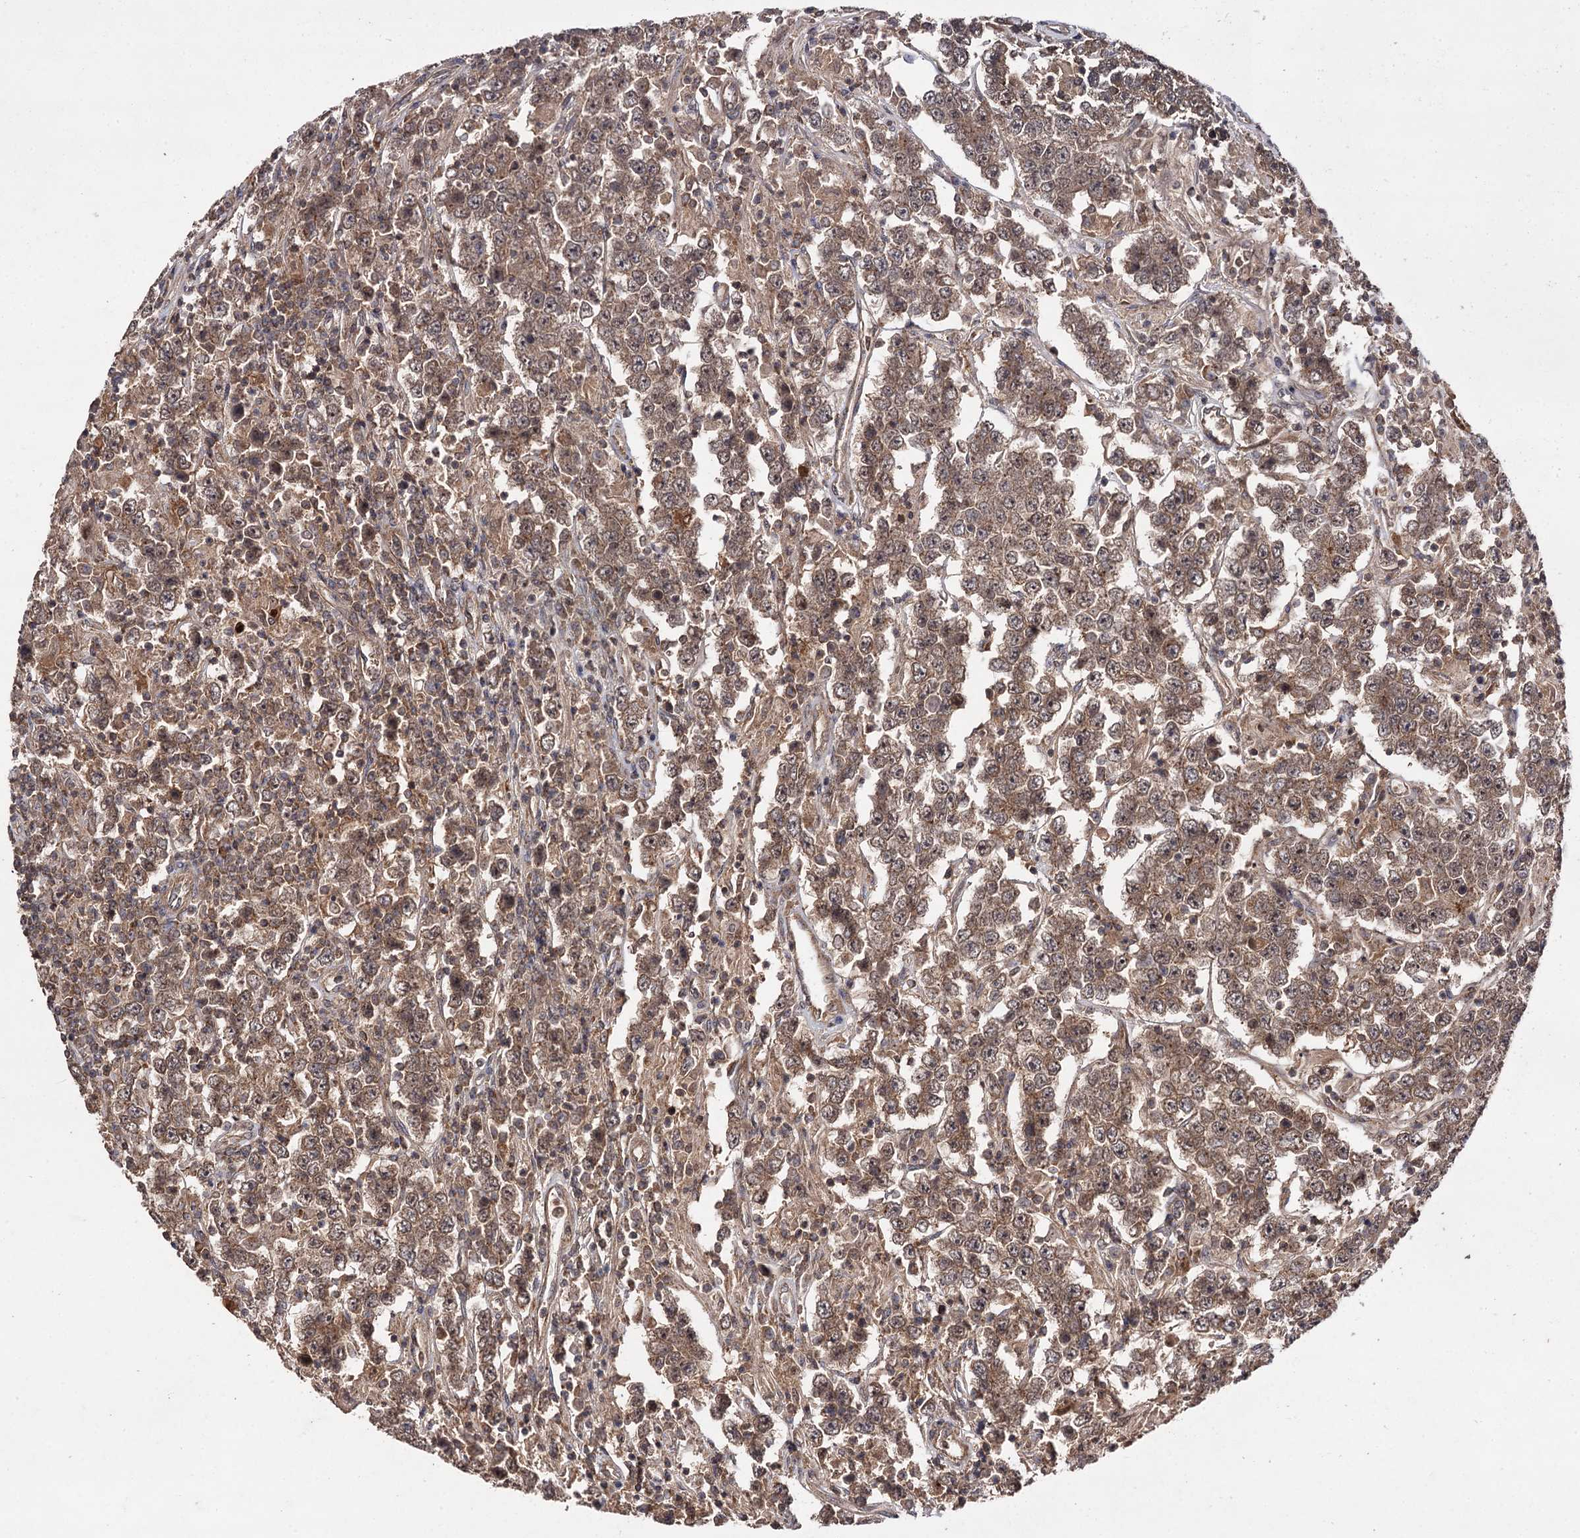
{"staining": {"intensity": "moderate", "quantity": ">75%", "location": "cytoplasmic/membranous"}, "tissue": "testis cancer", "cell_type": "Tumor cells", "image_type": "cancer", "snomed": [{"axis": "morphology", "description": "Normal tissue, NOS"}, {"axis": "morphology", "description": "Urothelial carcinoma, High grade"}, {"axis": "morphology", "description": "Seminoma, NOS"}, {"axis": "morphology", "description": "Carcinoma, Embryonal, NOS"}, {"axis": "topography", "description": "Urinary bladder"}, {"axis": "topography", "description": "Testis"}], "caption": "A medium amount of moderate cytoplasmic/membranous expression is identified in about >75% of tumor cells in embryonal carcinoma (testis) tissue.", "gene": "KXD1", "patient": {"sex": "male", "age": 41}}